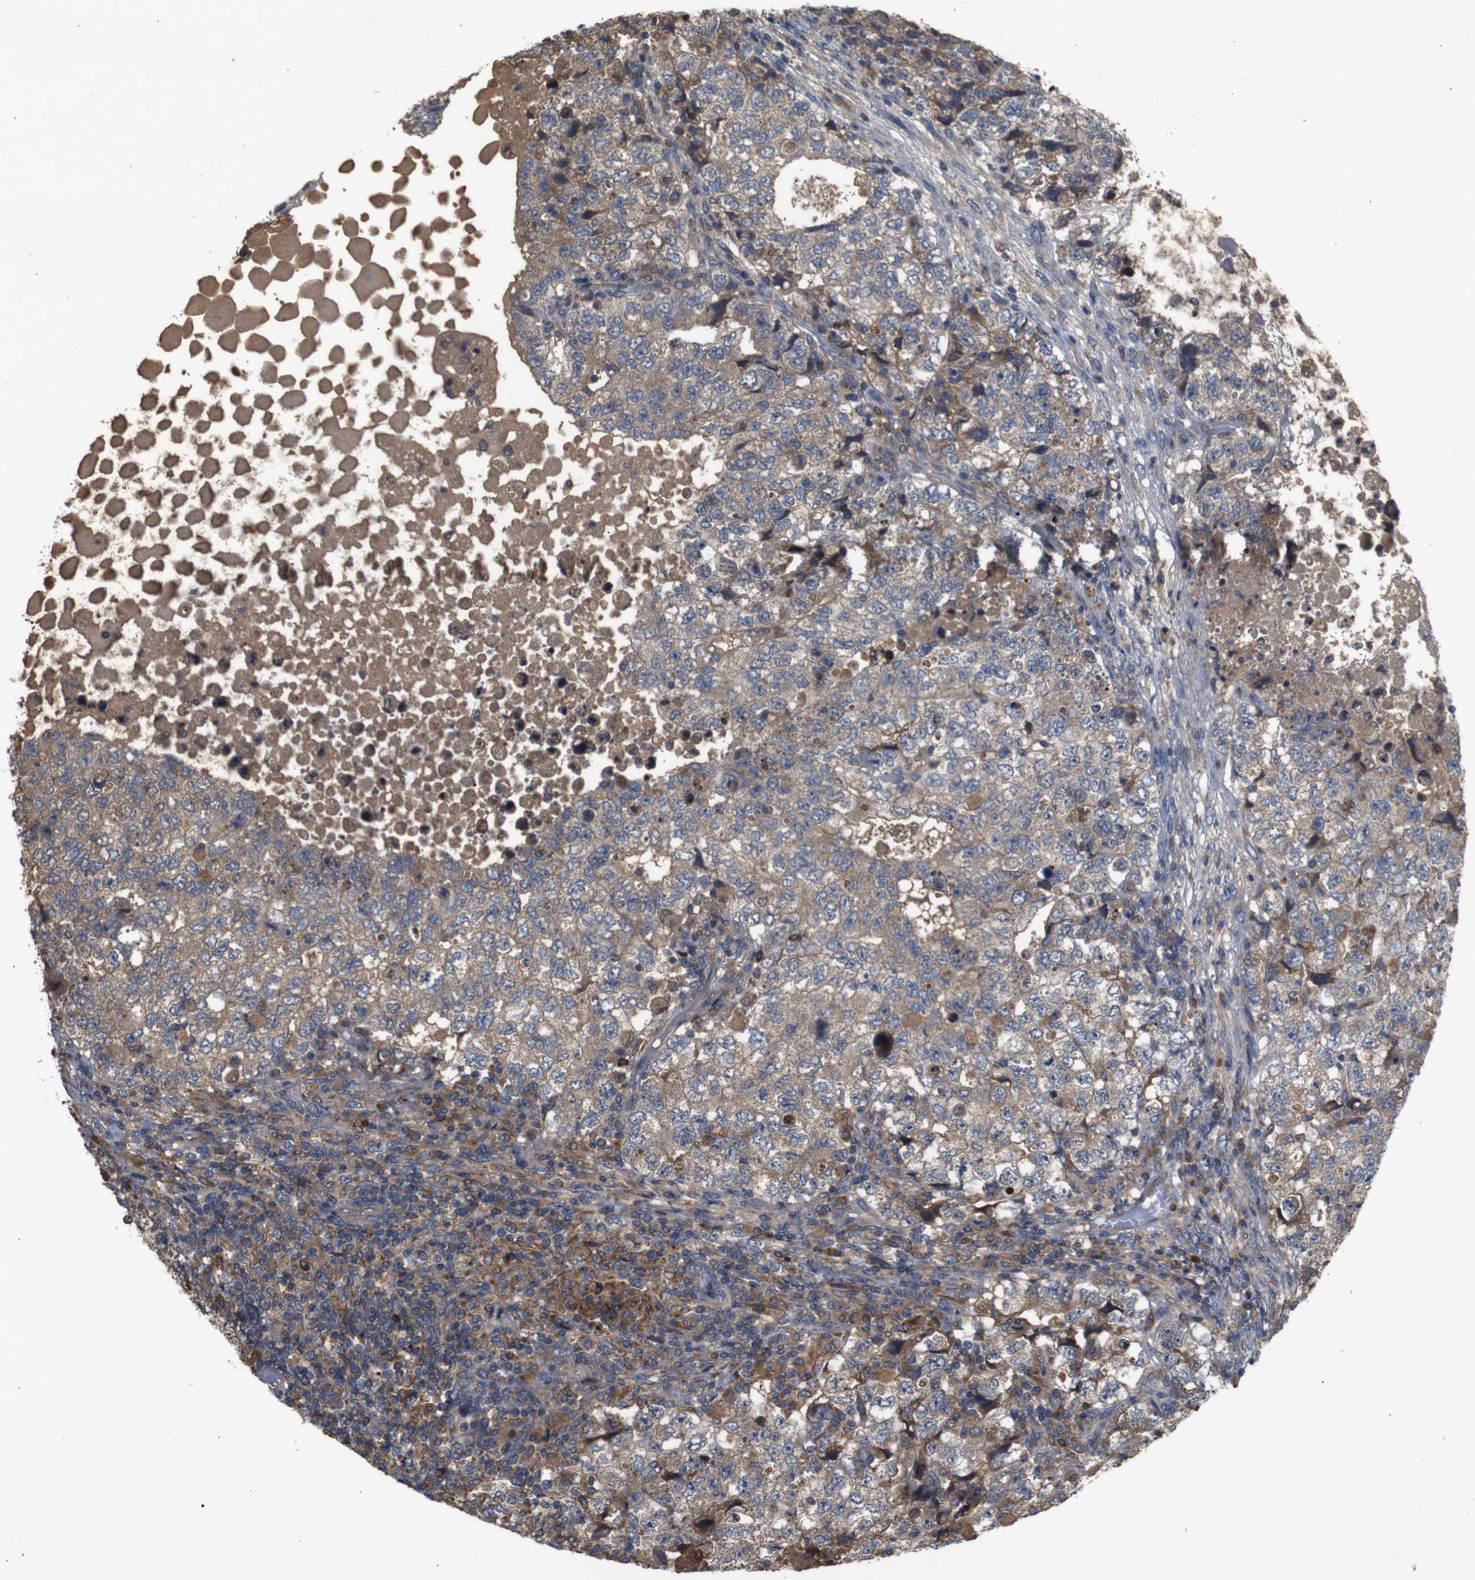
{"staining": {"intensity": "weak", "quantity": ">75%", "location": "cytoplasmic/membranous"}, "tissue": "testis cancer", "cell_type": "Tumor cells", "image_type": "cancer", "snomed": [{"axis": "morphology", "description": "Carcinoma, Embryonal, NOS"}, {"axis": "topography", "description": "Testis"}], "caption": "IHC (DAB (3,3'-diaminobenzidine)) staining of human testis cancer displays weak cytoplasmic/membranous protein expression in about >75% of tumor cells. The staining is performed using DAB brown chromogen to label protein expression. The nuclei are counter-stained blue using hematoxylin.", "gene": "PTPN1", "patient": {"sex": "male", "age": 36}}